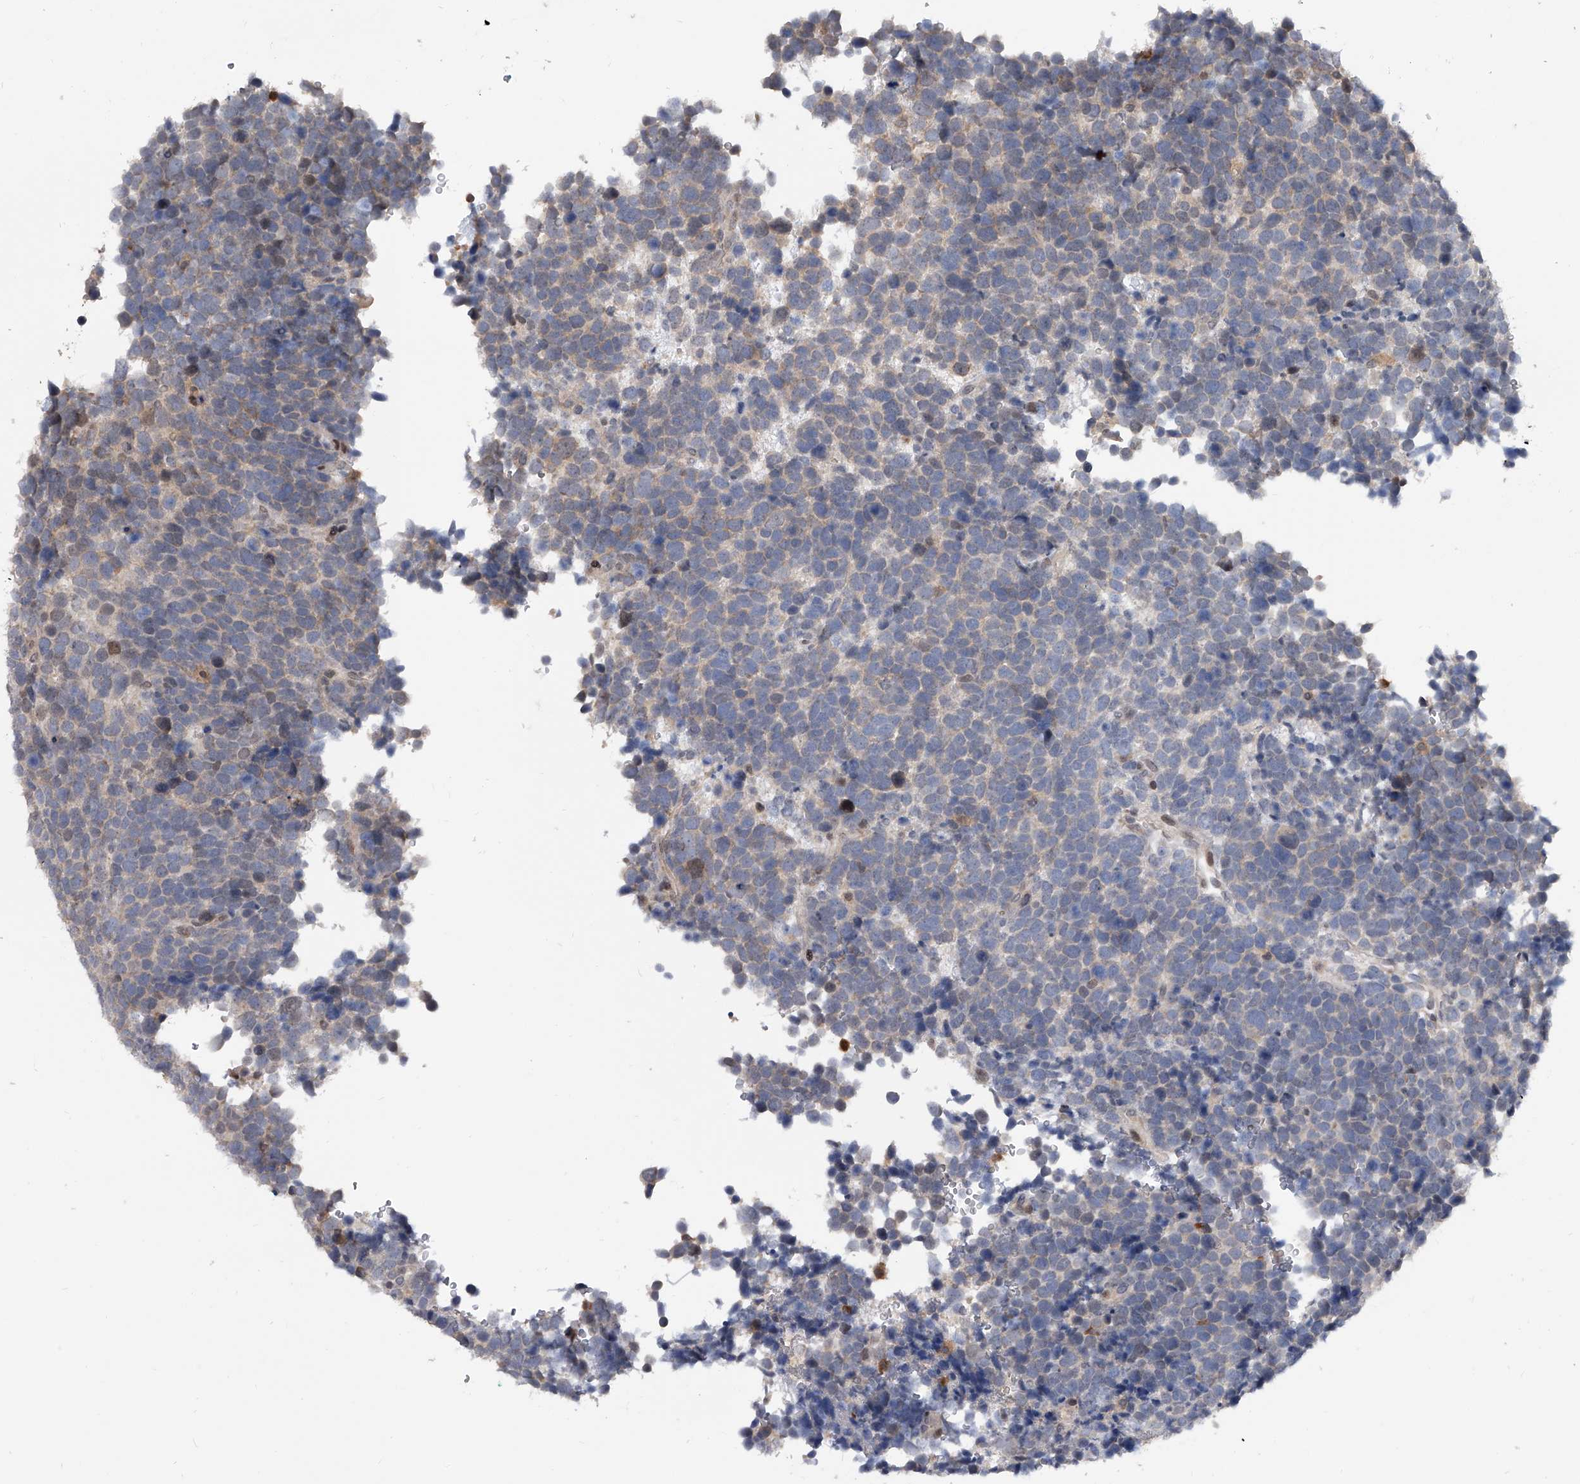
{"staining": {"intensity": "weak", "quantity": "<25%", "location": "cytoplasmic/membranous"}, "tissue": "urothelial cancer", "cell_type": "Tumor cells", "image_type": "cancer", "snomed": [{"axis": "morphology", "description": "Urothelial carcinoma, High grade"}, {"axis": "topography", "description": "Urinary bladder"}], "caption": "This is an immunohistochemistry histopathology image of human high-grade urothelial carcinoma. There is no positivity in tumor cells.", "gene": "BHLHE23", "patient": {"sex": "female", "age": 82}}